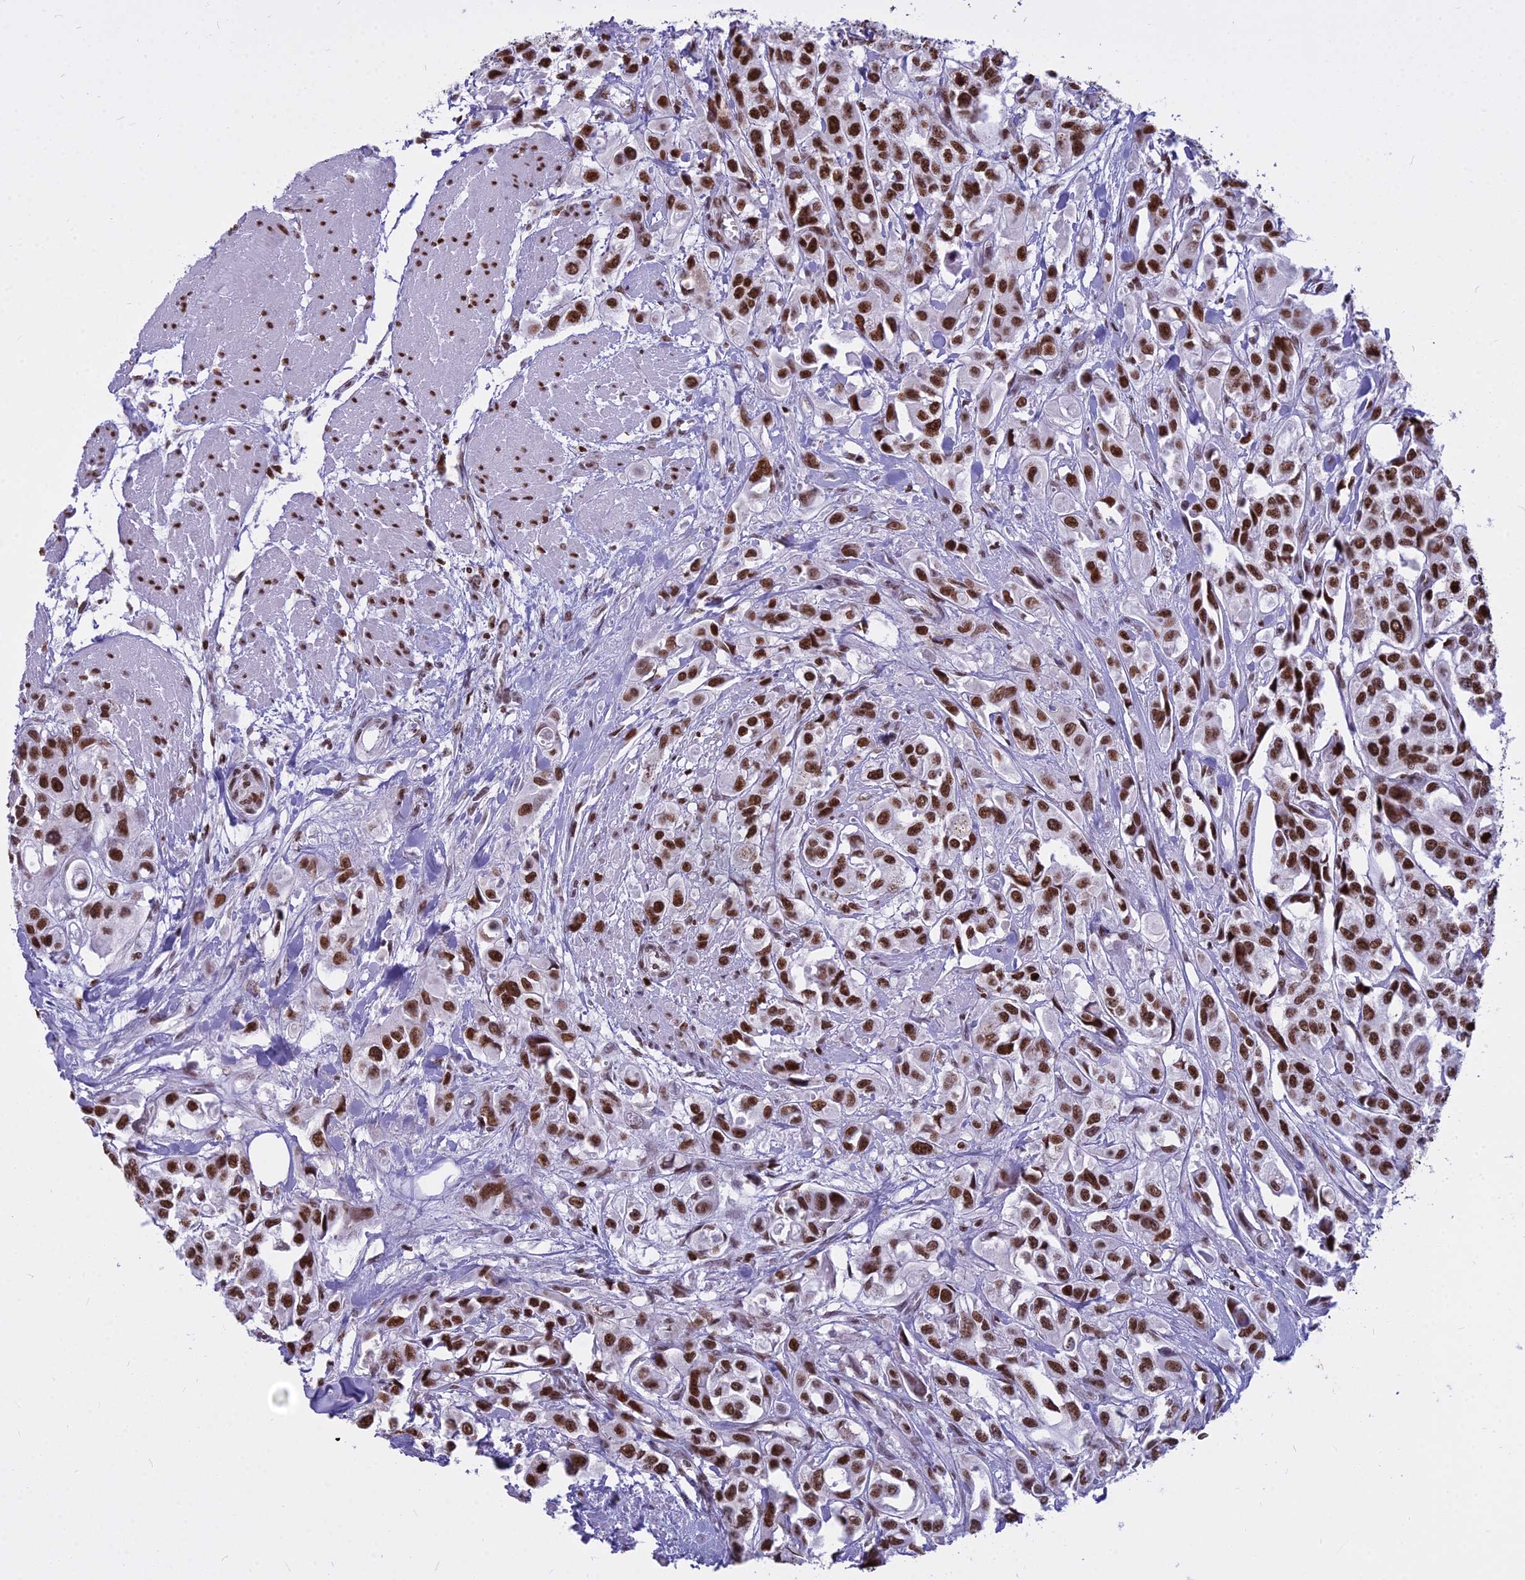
{"staining": {"intensity": "strong", "quantity": ">75%", "location": "nuclear"}, "tissue": "urothelial cancer", "cell_type": "Tumor cells", "image_type": "cancer", "snomed": [{"axis": "morphology", "description": "Urothelial carcinoma, High grade"}, {"axis": "topography", "description": "Urinary bladder"}], "caption": "The immunohistochemical stain highlights strong nuclear positivity in tumor cells of urothelial cancer tissue.", "gene": "PARP1", "patient": {"sex": "male", "age": 67}}